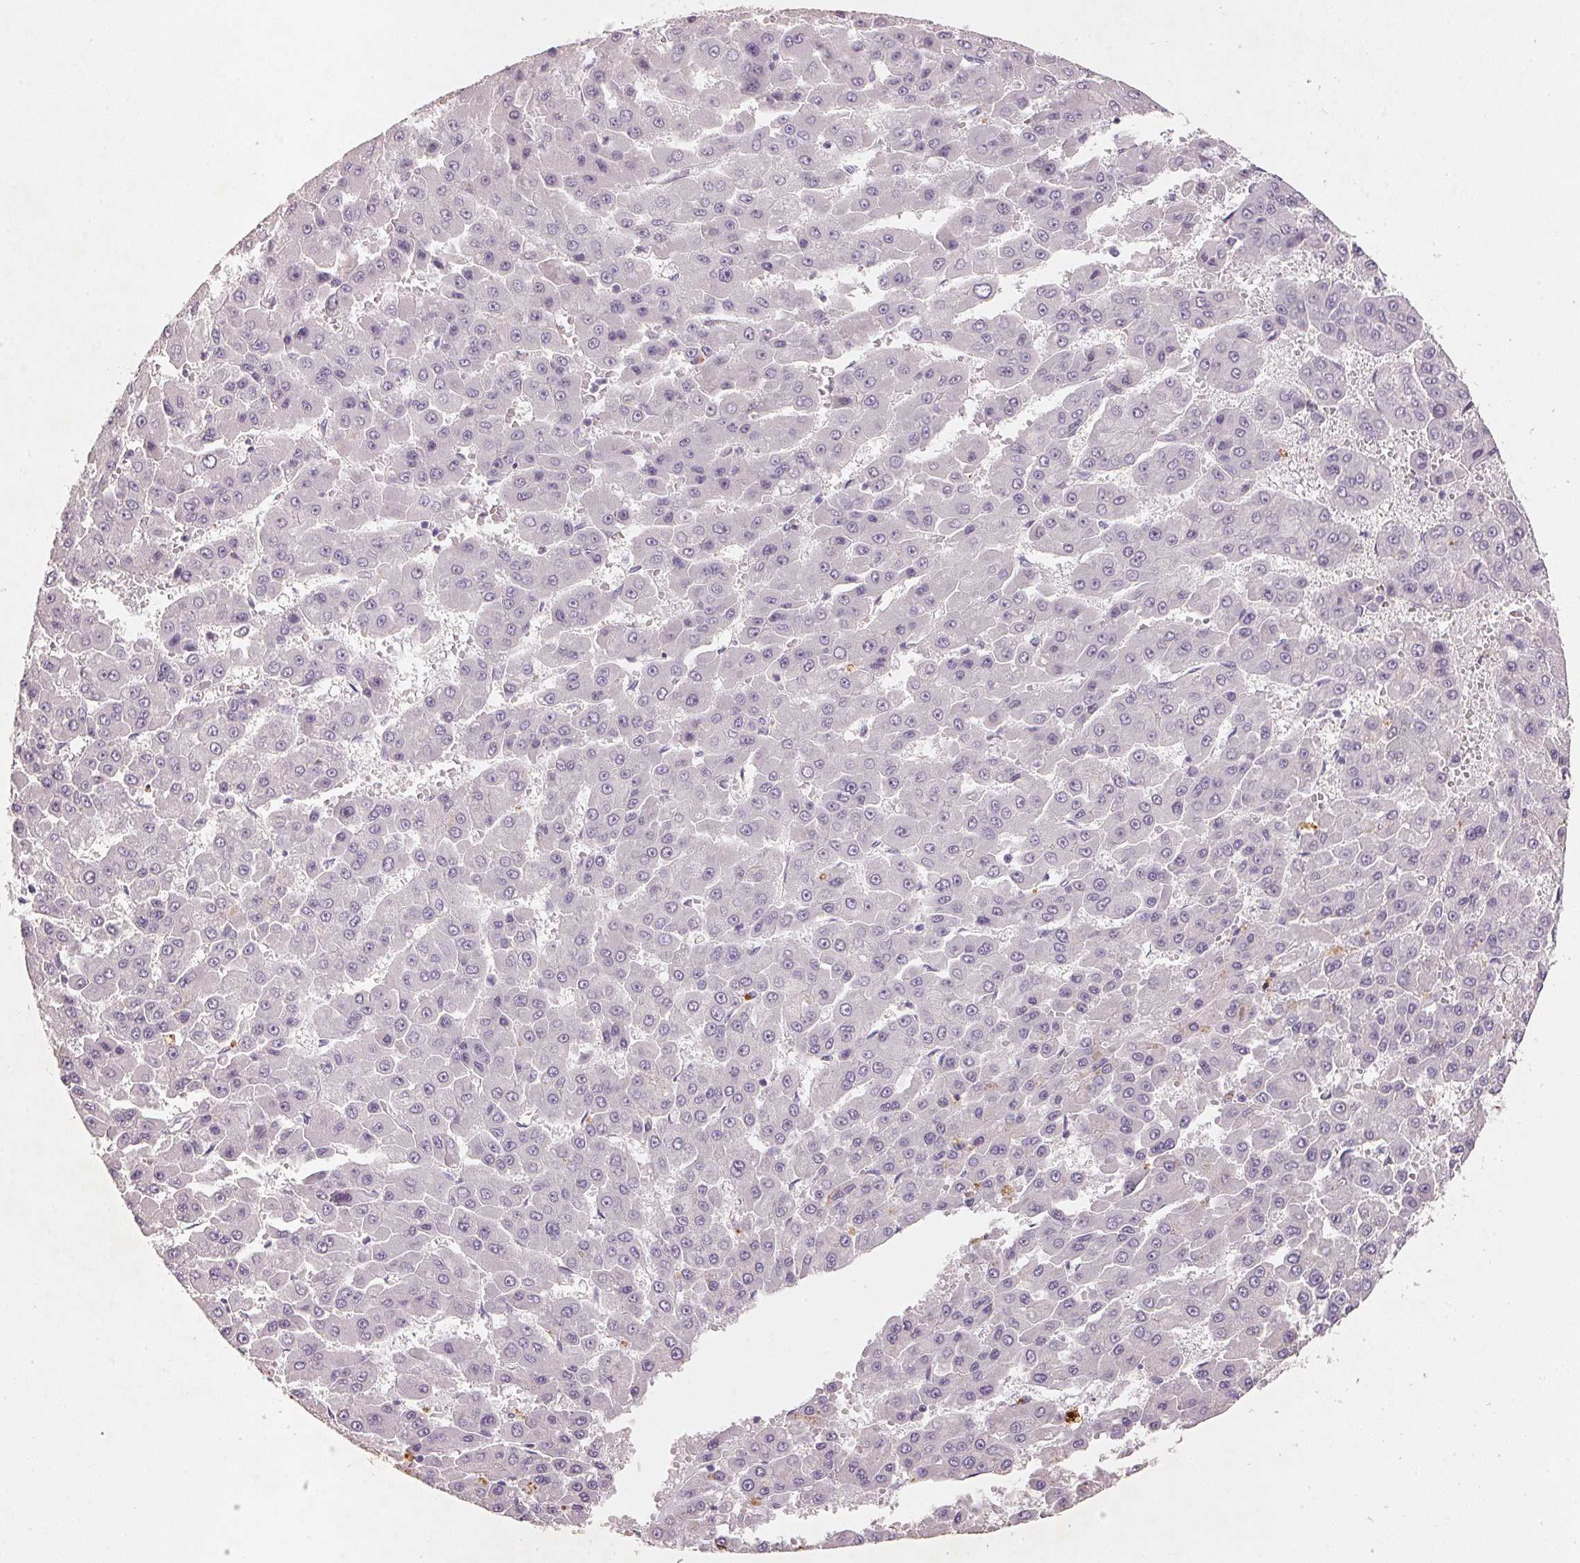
{"staining": {"intensity": "negative", "quantity": "none", "location": "none"}, "tissue": "liver cancer", "cell_type": "Tumor cells", "image_type": "cancer", "snomed": [{"axis": "morphology", "description": "Carcinoma, Hepatocellular, NOS"}, {"axis": "topography", "description": "Liver"}], "caption": "Liver cancer (hepatocellular carcinoma) was stained to show a protein in brown. There is no significant positivity in tumor cells.", "gene": "CXCL5", "patient": {"sex": "male", "age": 78}}